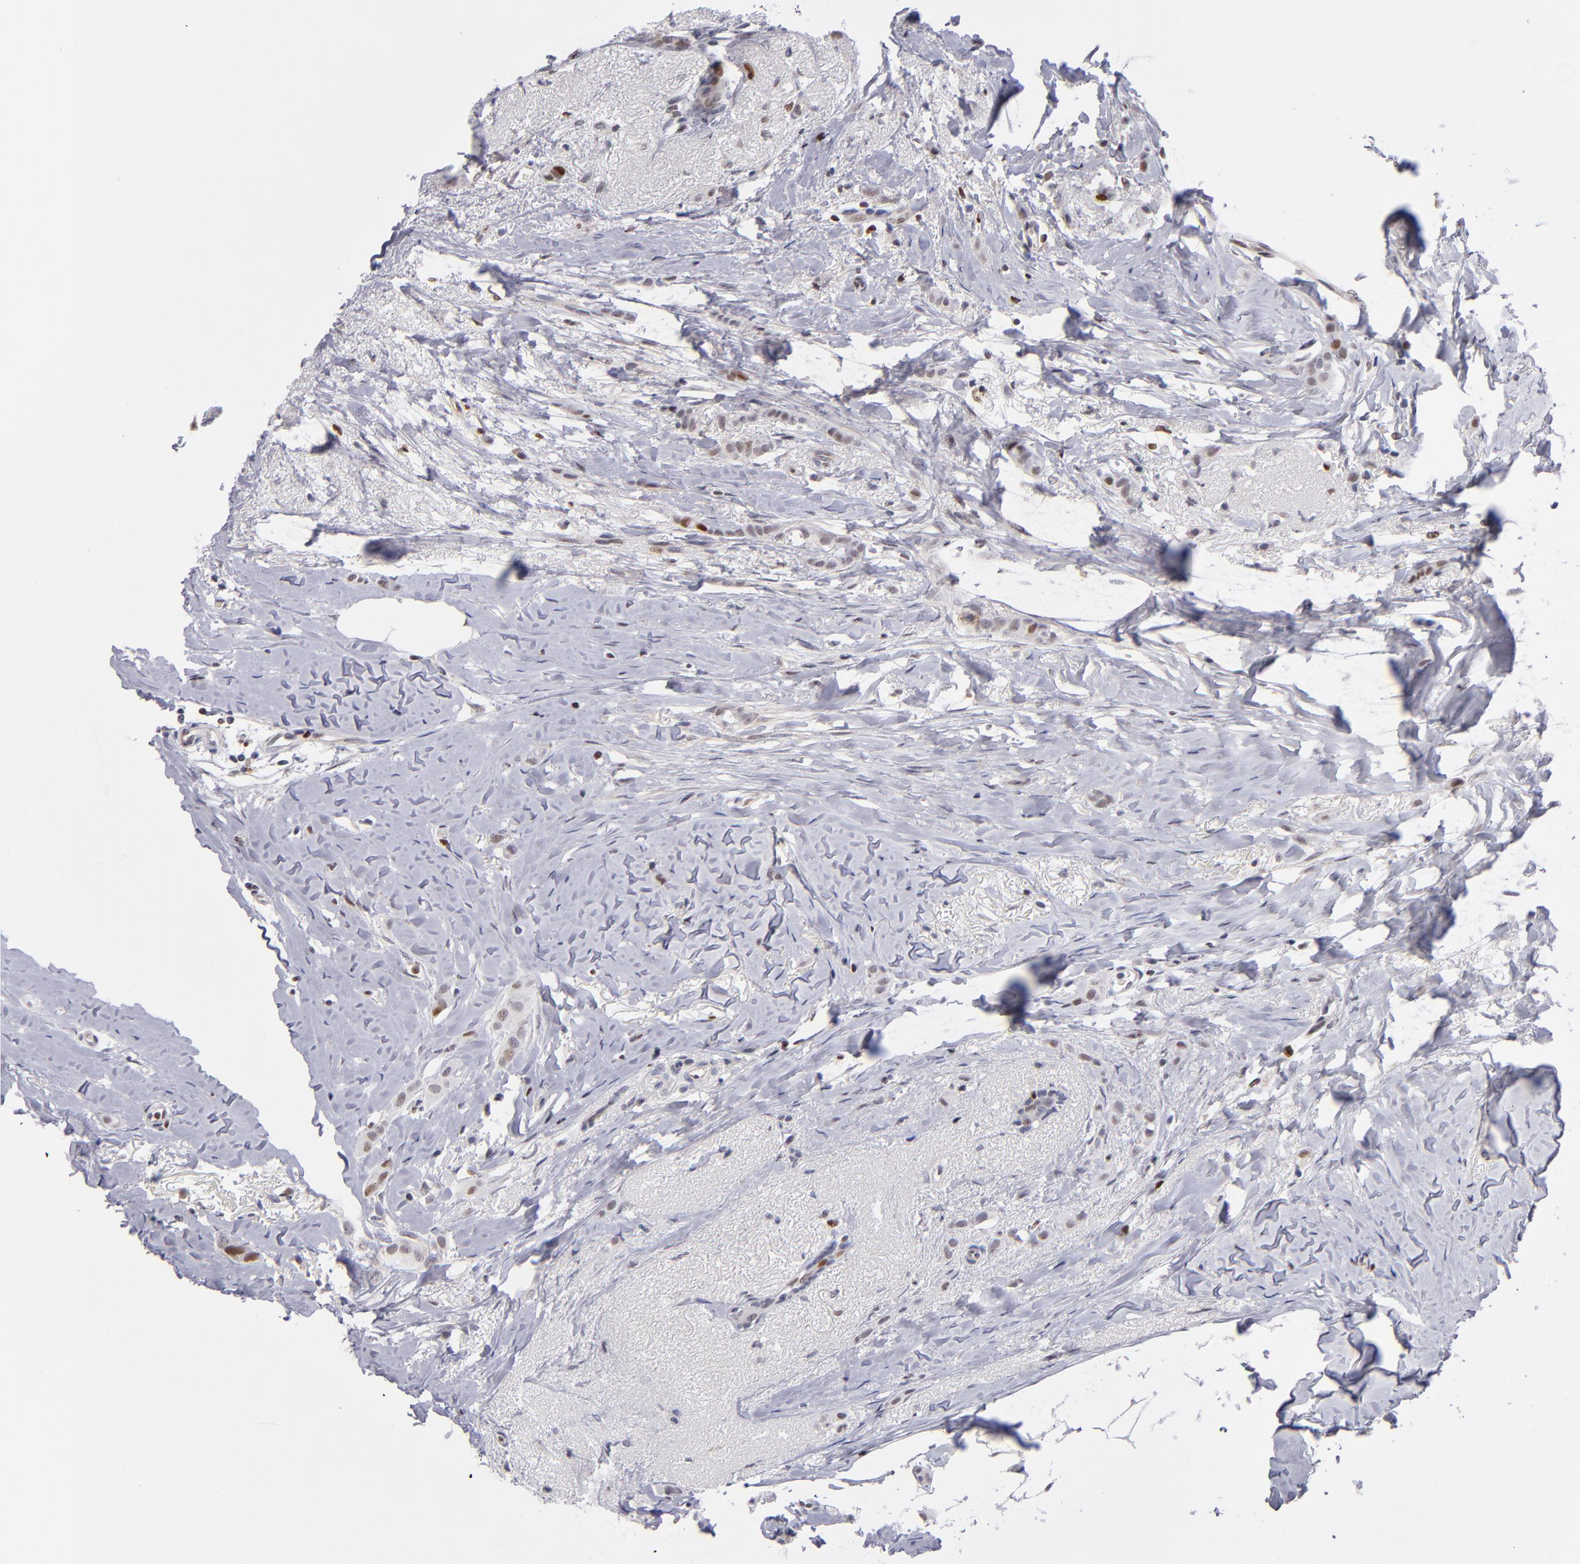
{"staining": {"intensity": "moderate", "quantity": "25%-75%", "location": "nuclear"}, "tissue": "breast cancer", "cell_type": "Tumor cells", "image_type": "cancer", "snomed": [{"axis": "morphology", "description": "Lobular carcinoma"}, {"axis": "topography", "description": "Breast"}], "caption": "Immunohistochemistry (IHC) (DAB (3,3'-diaminobenzidine)) staining of human breast cancer (lobular carcinoma) shows moderate nuclear protein staining in approximately 25%-75% of tumor cells.", "gene": "POLA1", "patient": {"sex": "female", "age": 55}}